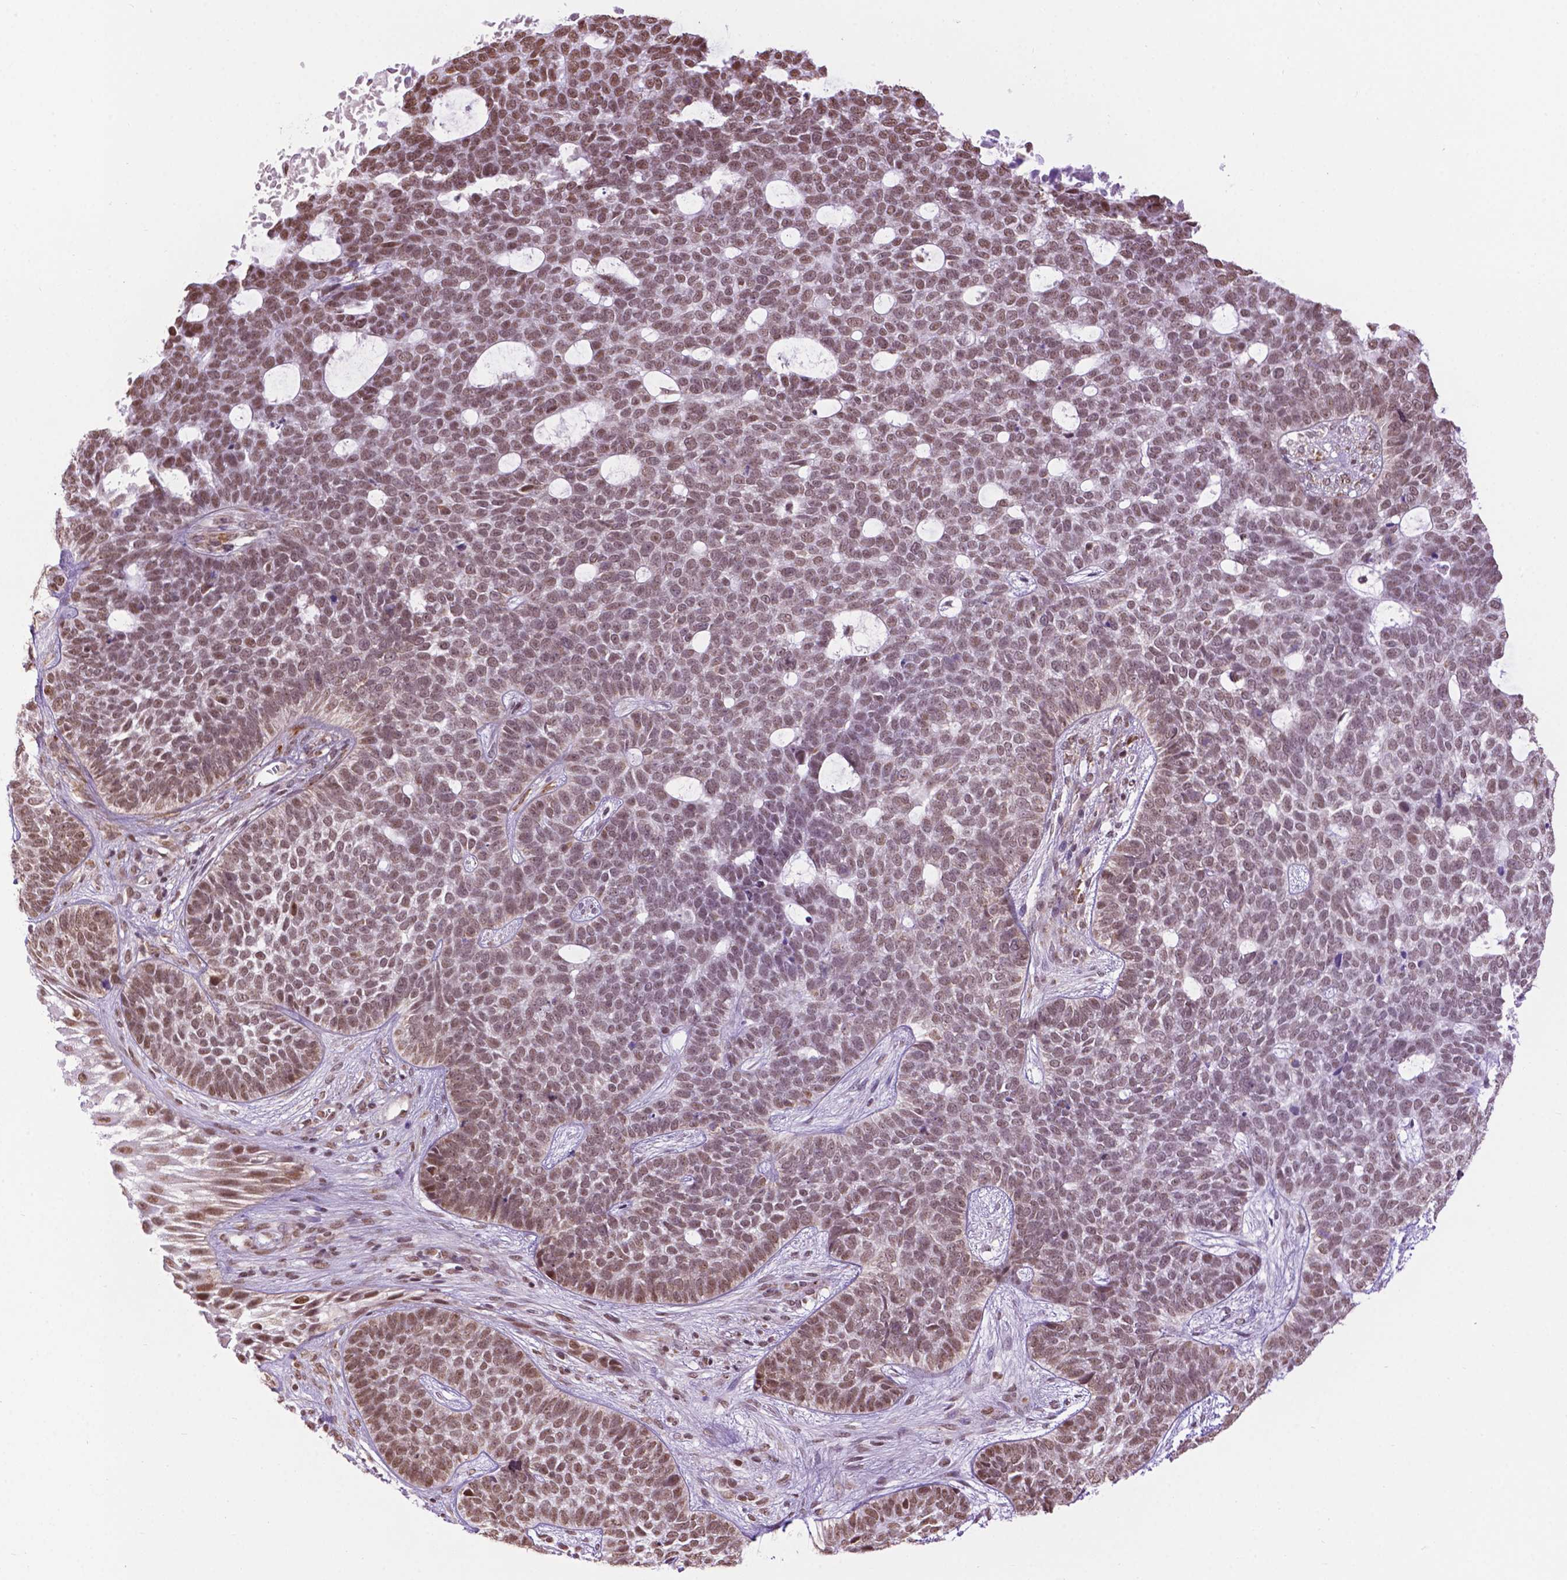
{"staining": {"intensity": "moderate", "quantity": ">75%", "location": "nuclear"}, "tissue": "skin cancer", "cell_type": "Tumor cells", "image_type": "cancer", "snomed": [{"axis": "morphology", "description": "Basal cell carcinoma"}, {"axis": "topography", "description": "Skin"}], "caption": "A micrograph showing moderate nuclear staining in approximately >75% of tumor cells in basal cell carcinoma (skin), as visualized by brown immunohistochemical staining.", "gene": "COL23A1", "patient": {"sex": "female", "age": 69}}